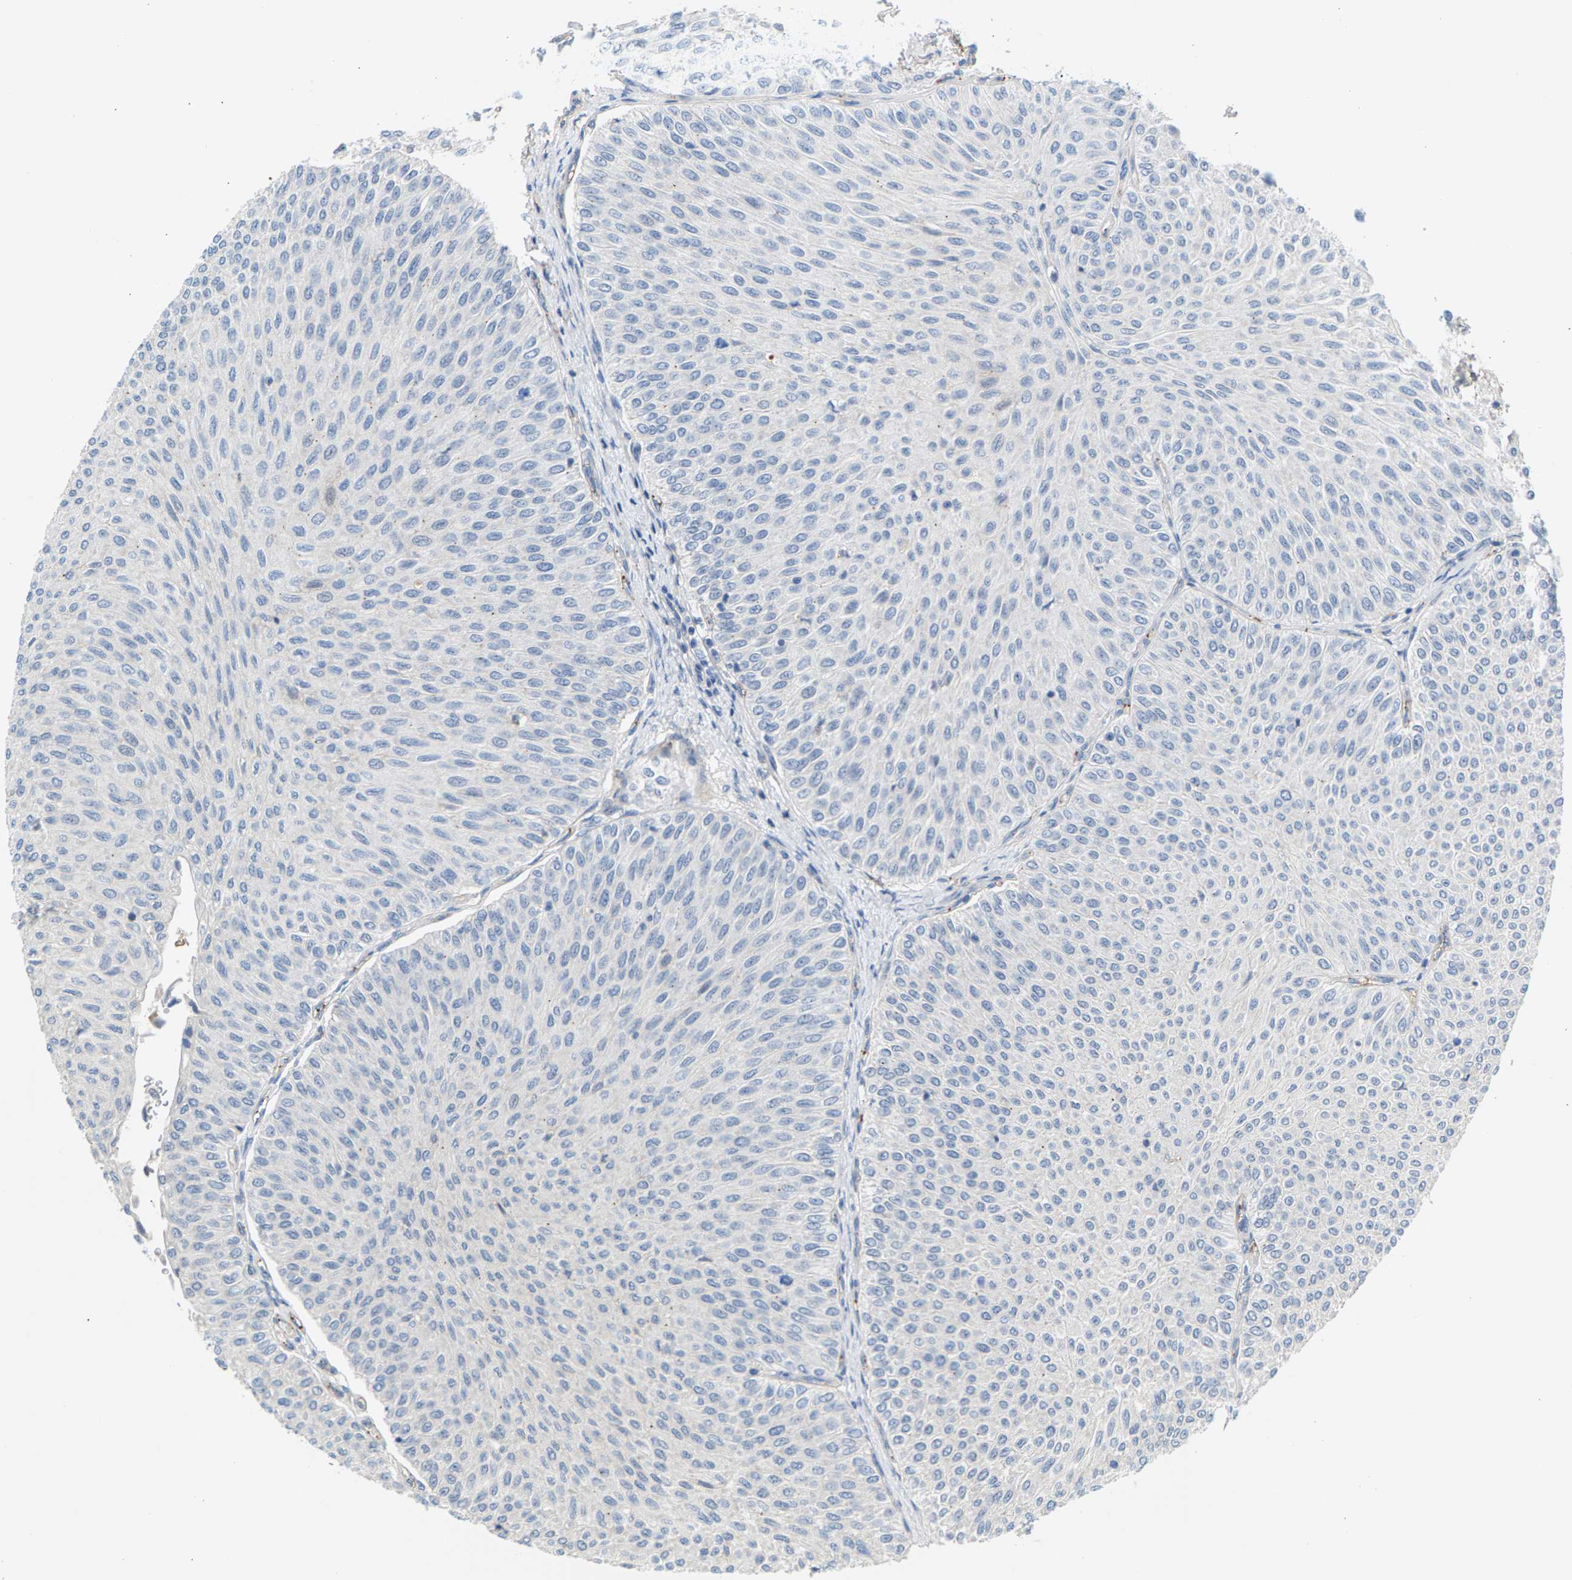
{"staining": {"intensity": "negative", "quantity": "none", "location": "none"}, "tissue": "urothelial cancer", "cell_type": "Tumor cells", "image_type": "cancer", "snomed": [{"axis": "morphology", "description": "Urothelial carcinoma, Low grade"}, {"axis": "topography", "description": "Urinary bladder"}], "caption": "The histopathology image displays no staining of tumor cells in urothelial cancer. (Immunohistochemistry (ihc), brightfield microscopy, high magnification).", "gene": "KRTAP27-1", "patient": {"sex": "male", "age": 78}}